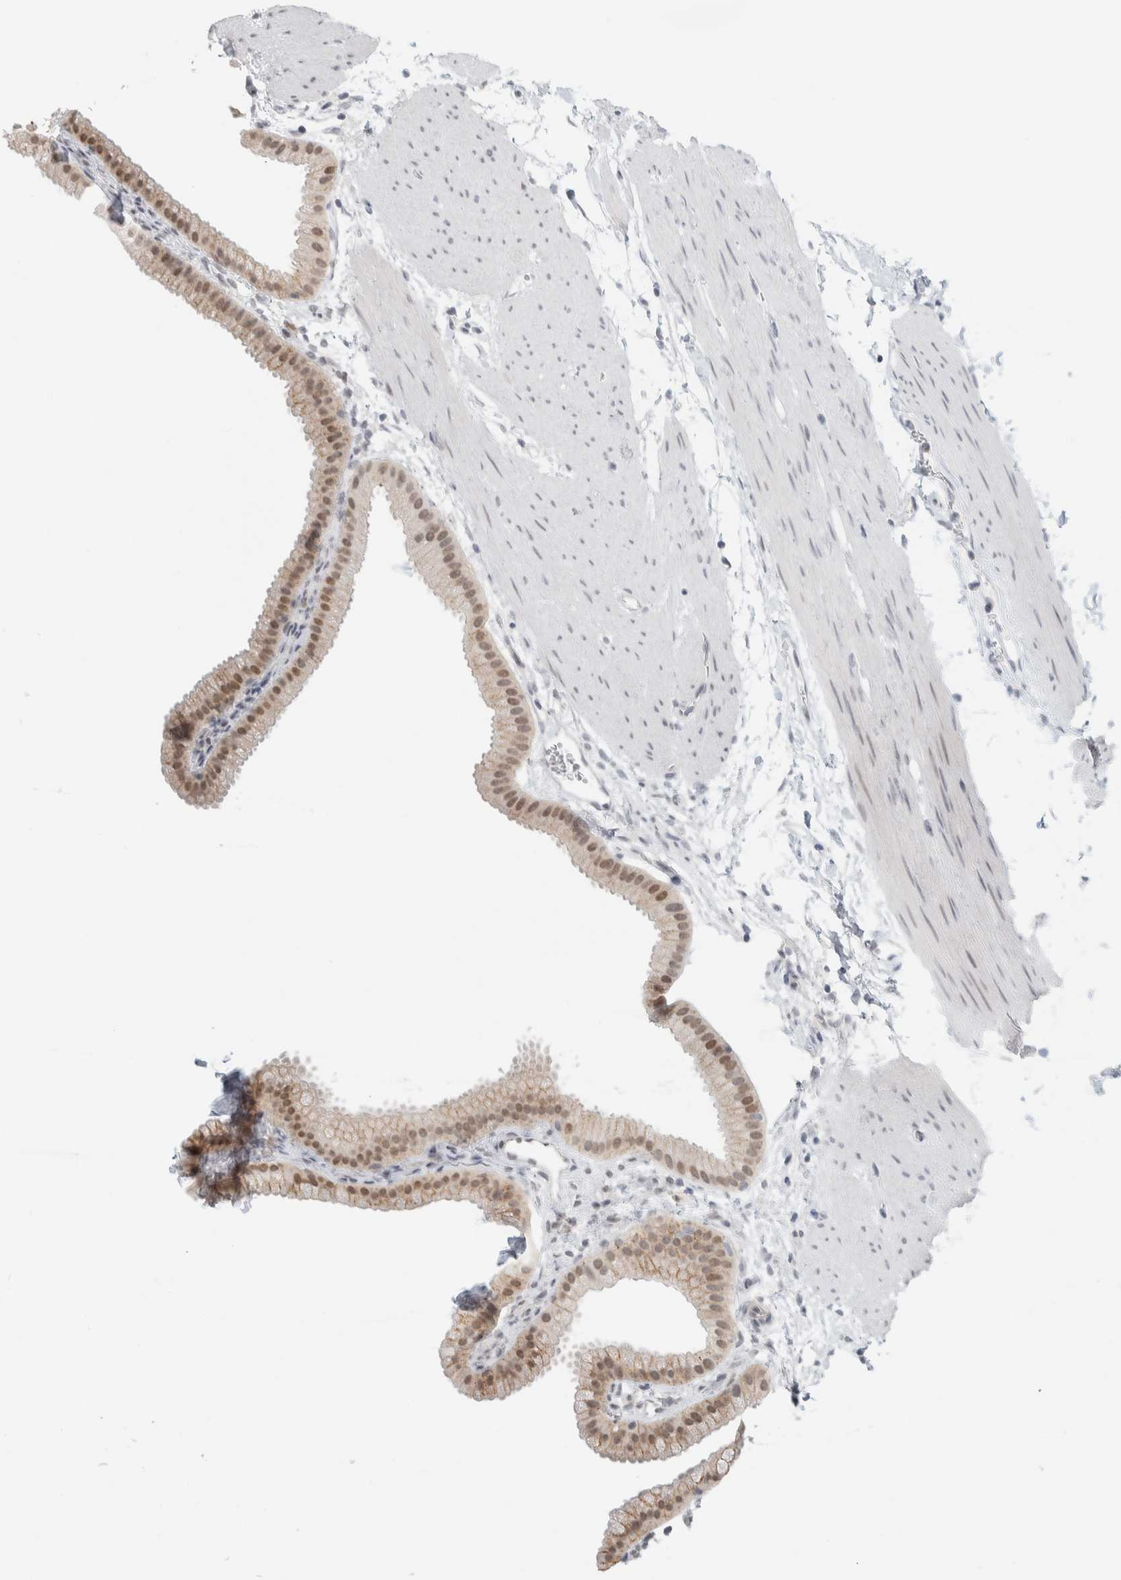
{"staining": {"intensity": "moderate", "quantity": ">75%", "location": "nuclear"}, "tissue": "gallbladder", "cell_type": "Glandular cells", "image_type": "normal", "snomed": [{"axis": "morphology", "description": "Normal tissue, NOS"}, {"axis": "topography", "description": "Gallbladder"}], "caption": "Brown immunohistochemical staining in unremarkable gallbladder exhibits moderate nuclear staining in approximately >75% of glandular cells.", "gene": "CDH17", "patient": {"sex": "female", "age": 64}}